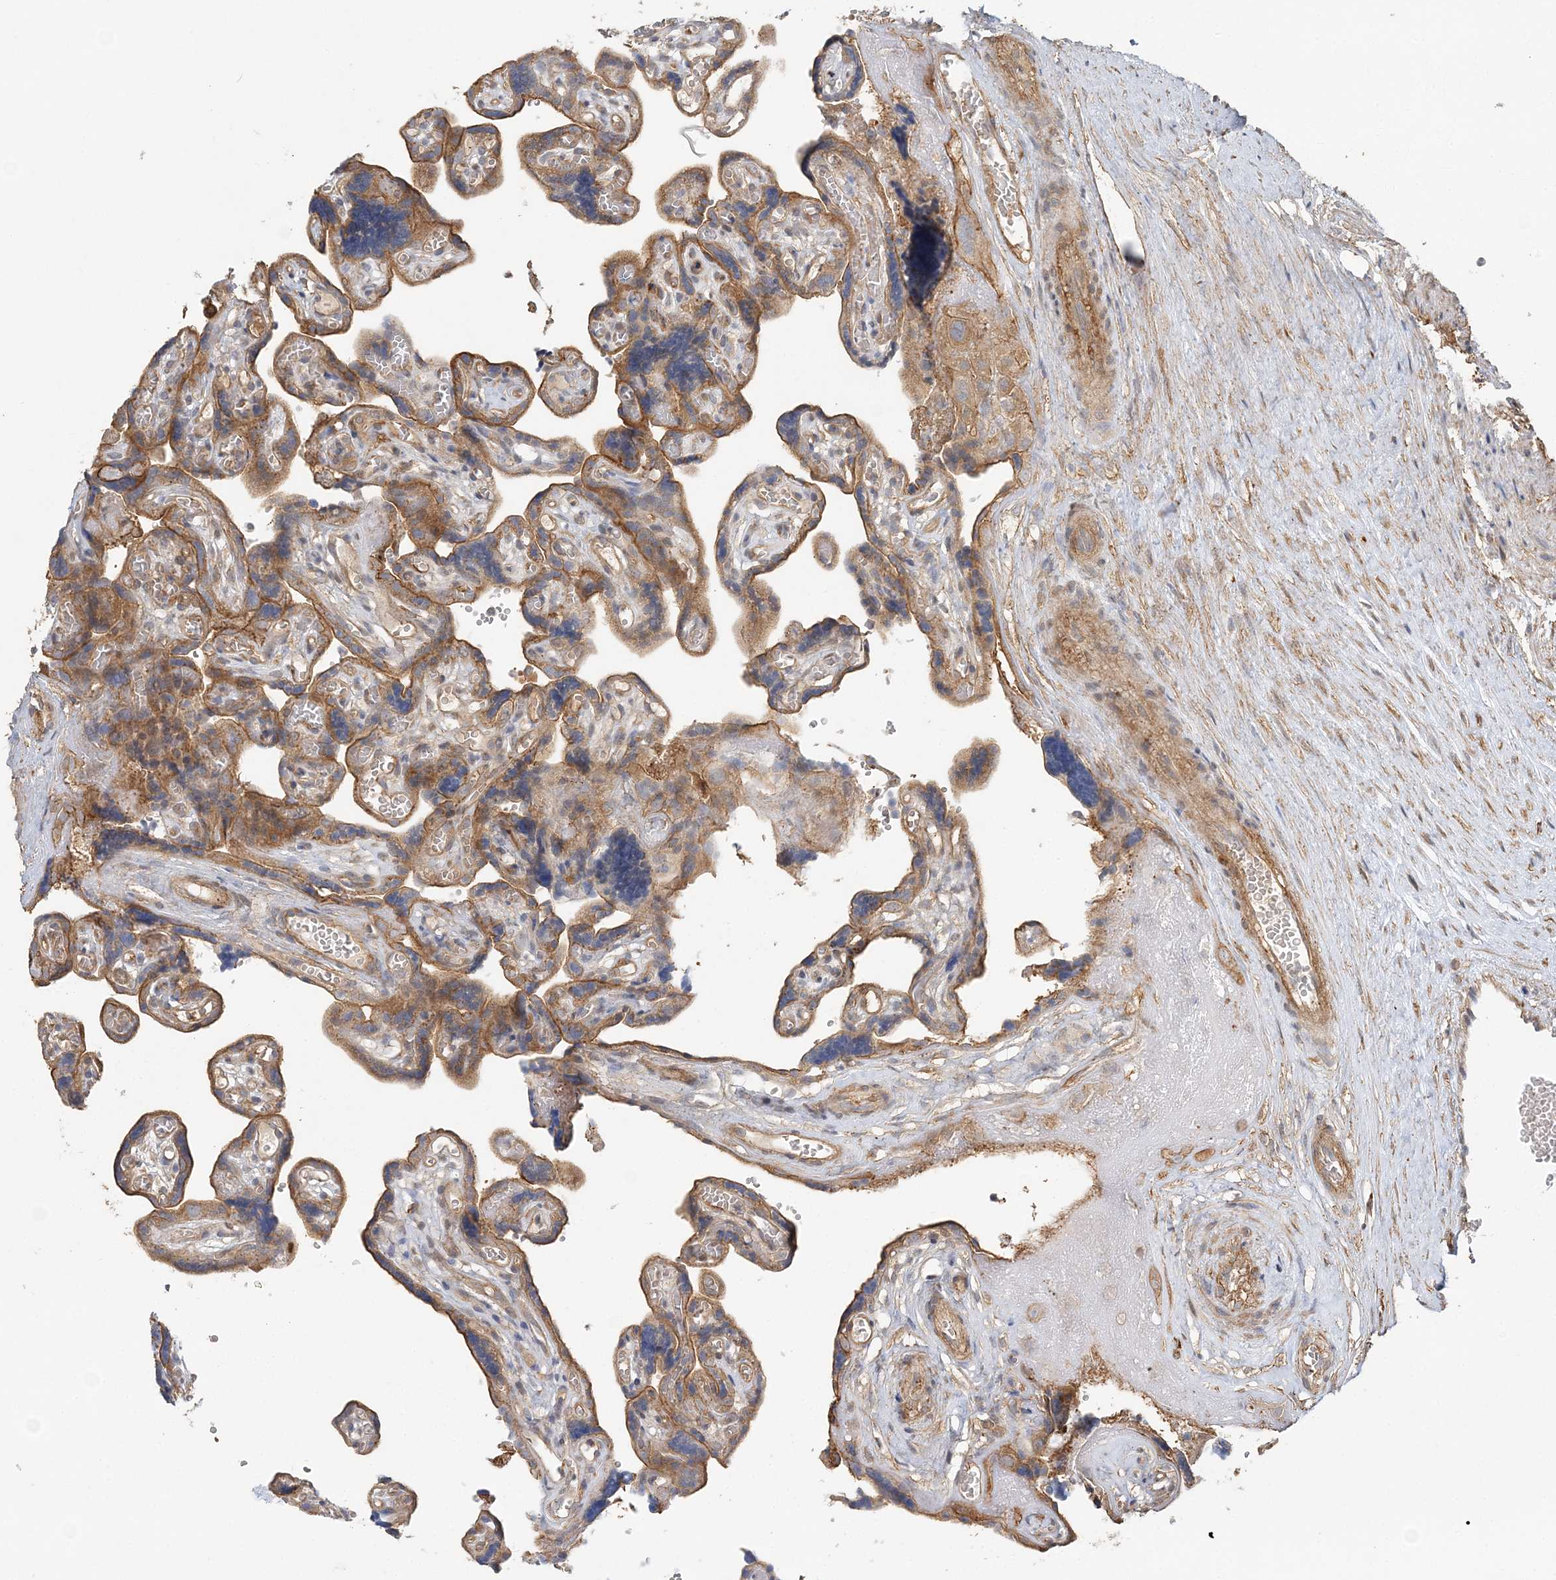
{"staining": {"intensity": "moderate", "quantity": ">75%", "location": "cytoplasmic/membranous"}, "tissue": "placenta", "cell_type": "Trophoblastic cells", "image_type": "normal", "snomed": [{"axis": "morphology", "description": "Normal tissue, NOS"}, {"axis": "topography", "description": "Placenta"}], "caption": "Immunohistochemistry (IHC) of normal placenta shows medium levels of moderate cytoplasmic/membranous positivity in approximately >75% of trophoblastic cells.", "gene": "MAT2B", "patient": {"sex": "female", "age": 30}}